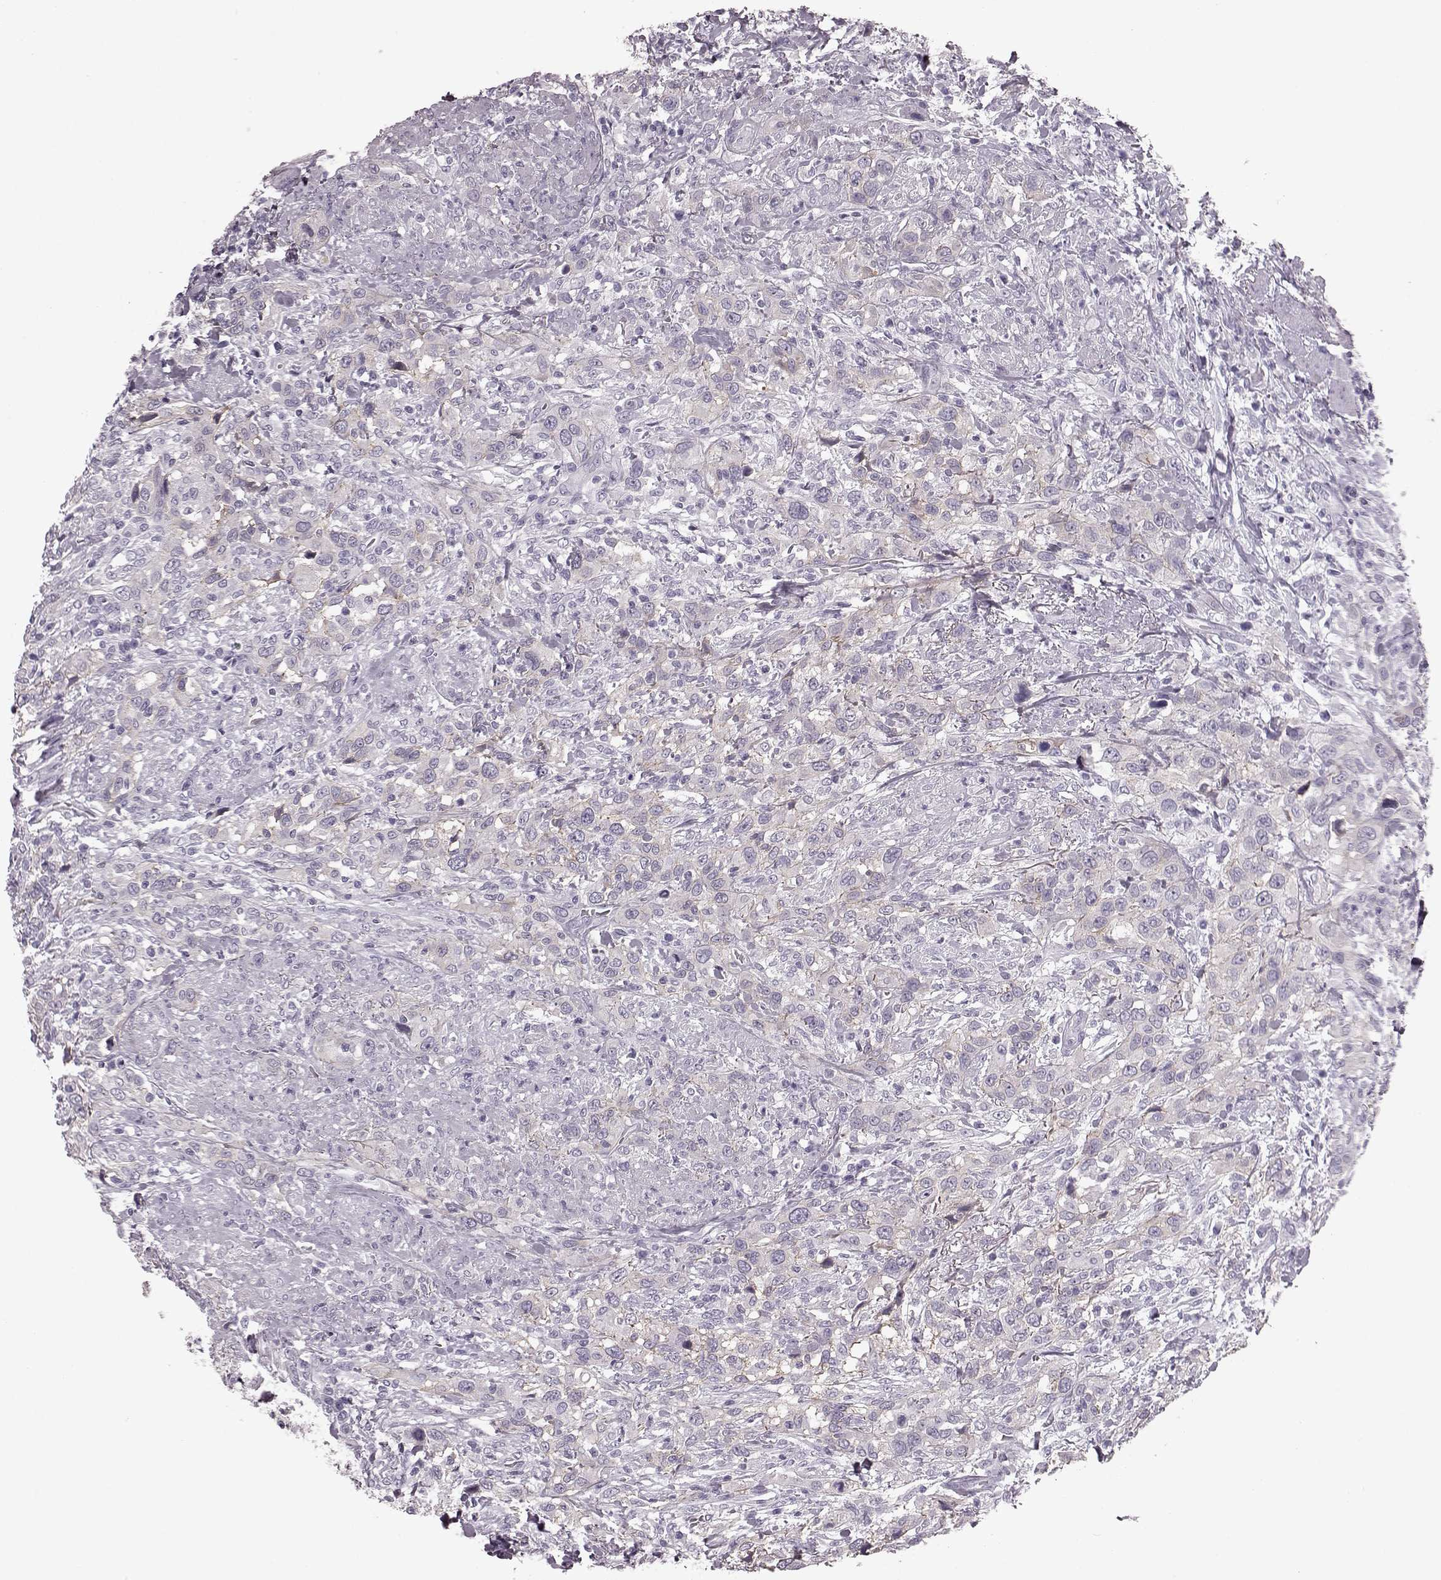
{"staining": {"intensity": "negative", "quantity": "none", "location": "none"}, "tissue": "urothelial cancer", "cell_type": "Tumor cells", "image_type": "cancer", "snomed": [{"axis": "morphology", "description": "Urothelial carcinoma, NOS"}, {"axis": "morphology", "description": "Urothelial carcinoma, High grade"}, {"axis": "topography", "description": "Urinary bladder"}], "caption": "A high-resolution micrograph shows immunohistochemistry staining of urothelial cancer, which exhibits no significant positivity in tumor cells.", "gene": "CRYBA2", "patient": {"sex": "female", "age": 64}}